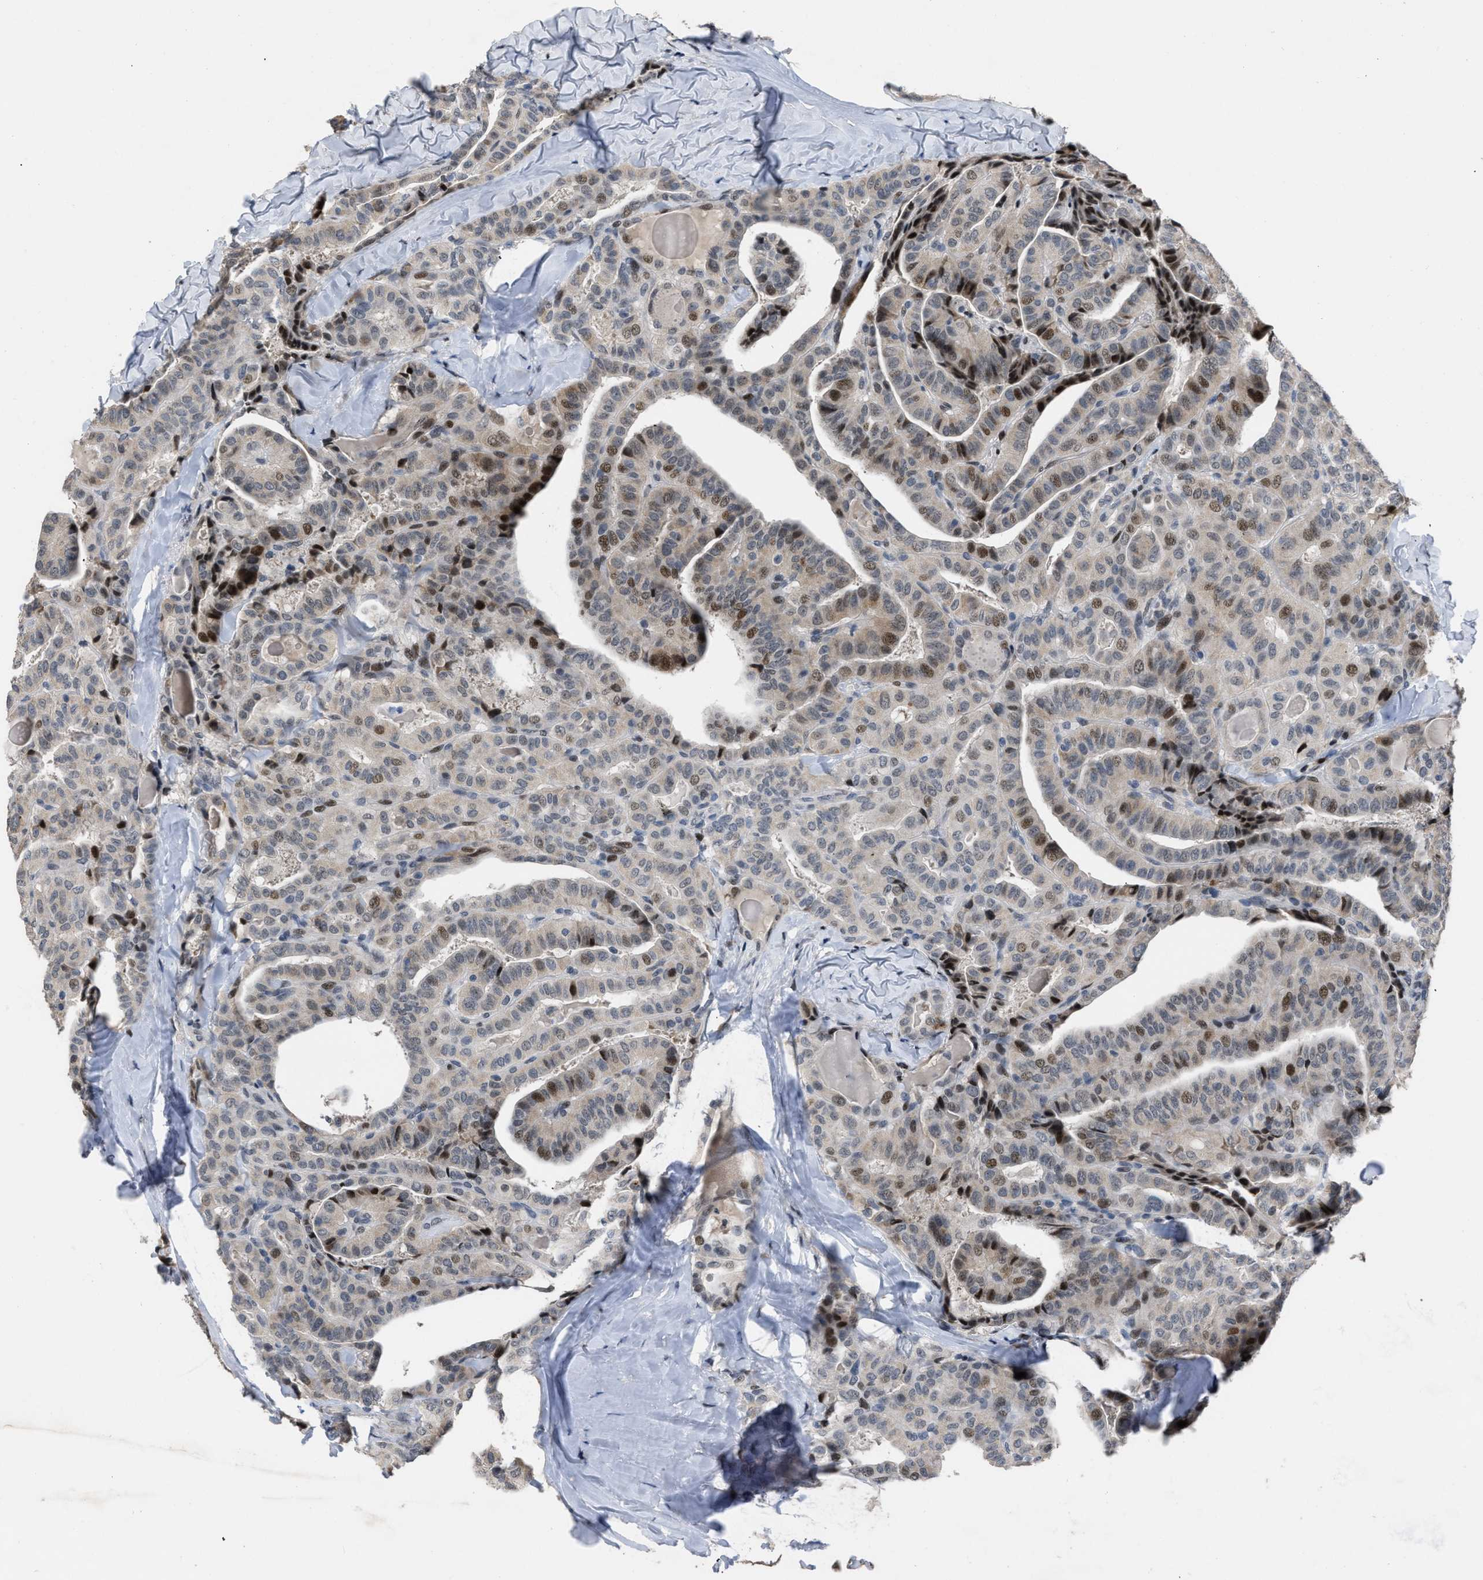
{"staining": {"intensity": "strong", "quantity": "<25%", "location": "nuclear"}, "tissue": "thyroid cancer", "cell_type": "Tumor cells", "image_type": "cancer", "snomed": [{"axis": "morphology", "description": "Papillary adenocarcinoma, NOS"}, {"axis": "topography", "description": "Thyroid gland"}], "caption": "Thyroid papillary adenocarcinoma stained with a protein marker demonstrates strong staining in tumor cells.", "gene": "SETDB1", "patient": {"sex": "male", "age": 77}}